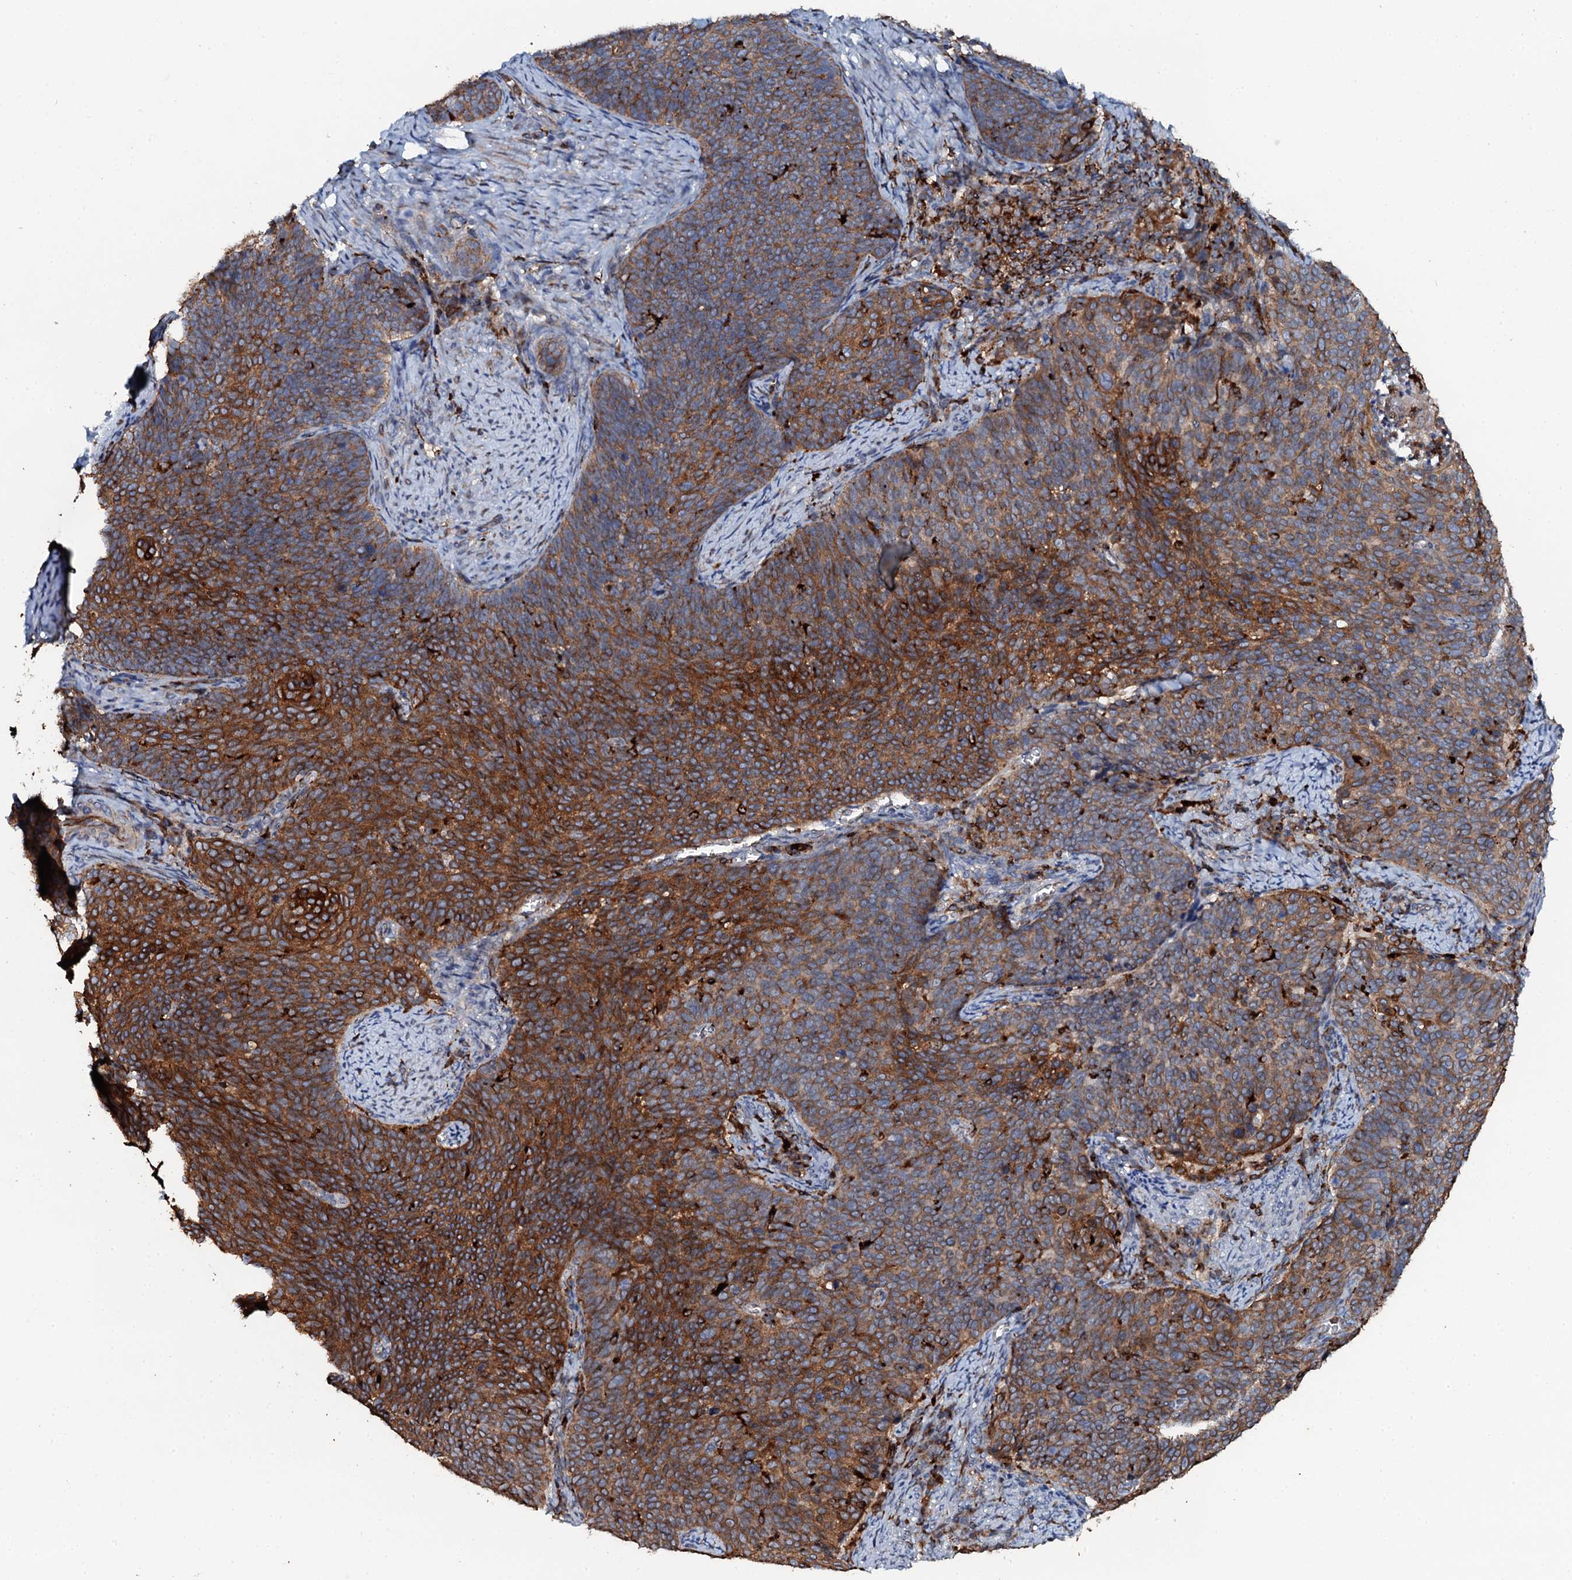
{"staining": {"intensity": "strong", "quantity": ">75%", "location": "cytoplasmic/membranous"}, "tissue": "cervical cancer", "cell_type": "Tumor cells", "image_type": "cancer", "snomed": [{"axis": "morphology", "description": "Normal tissue, NOS"}, {"axis": "morphology", "description": "Squamous cell carcinoma, NOS"}, {"axis": "topography", "description": "Cervix"}], "caption": "This histopathology image displays immunohistochemistry staining of human cervical squamous cell carcinoma, with high strong cytoplasmic/membranous positivity in about >75% of tumor cells.", "gene": "VAMP8", "patient": {"sex": "female", "age": 39}}